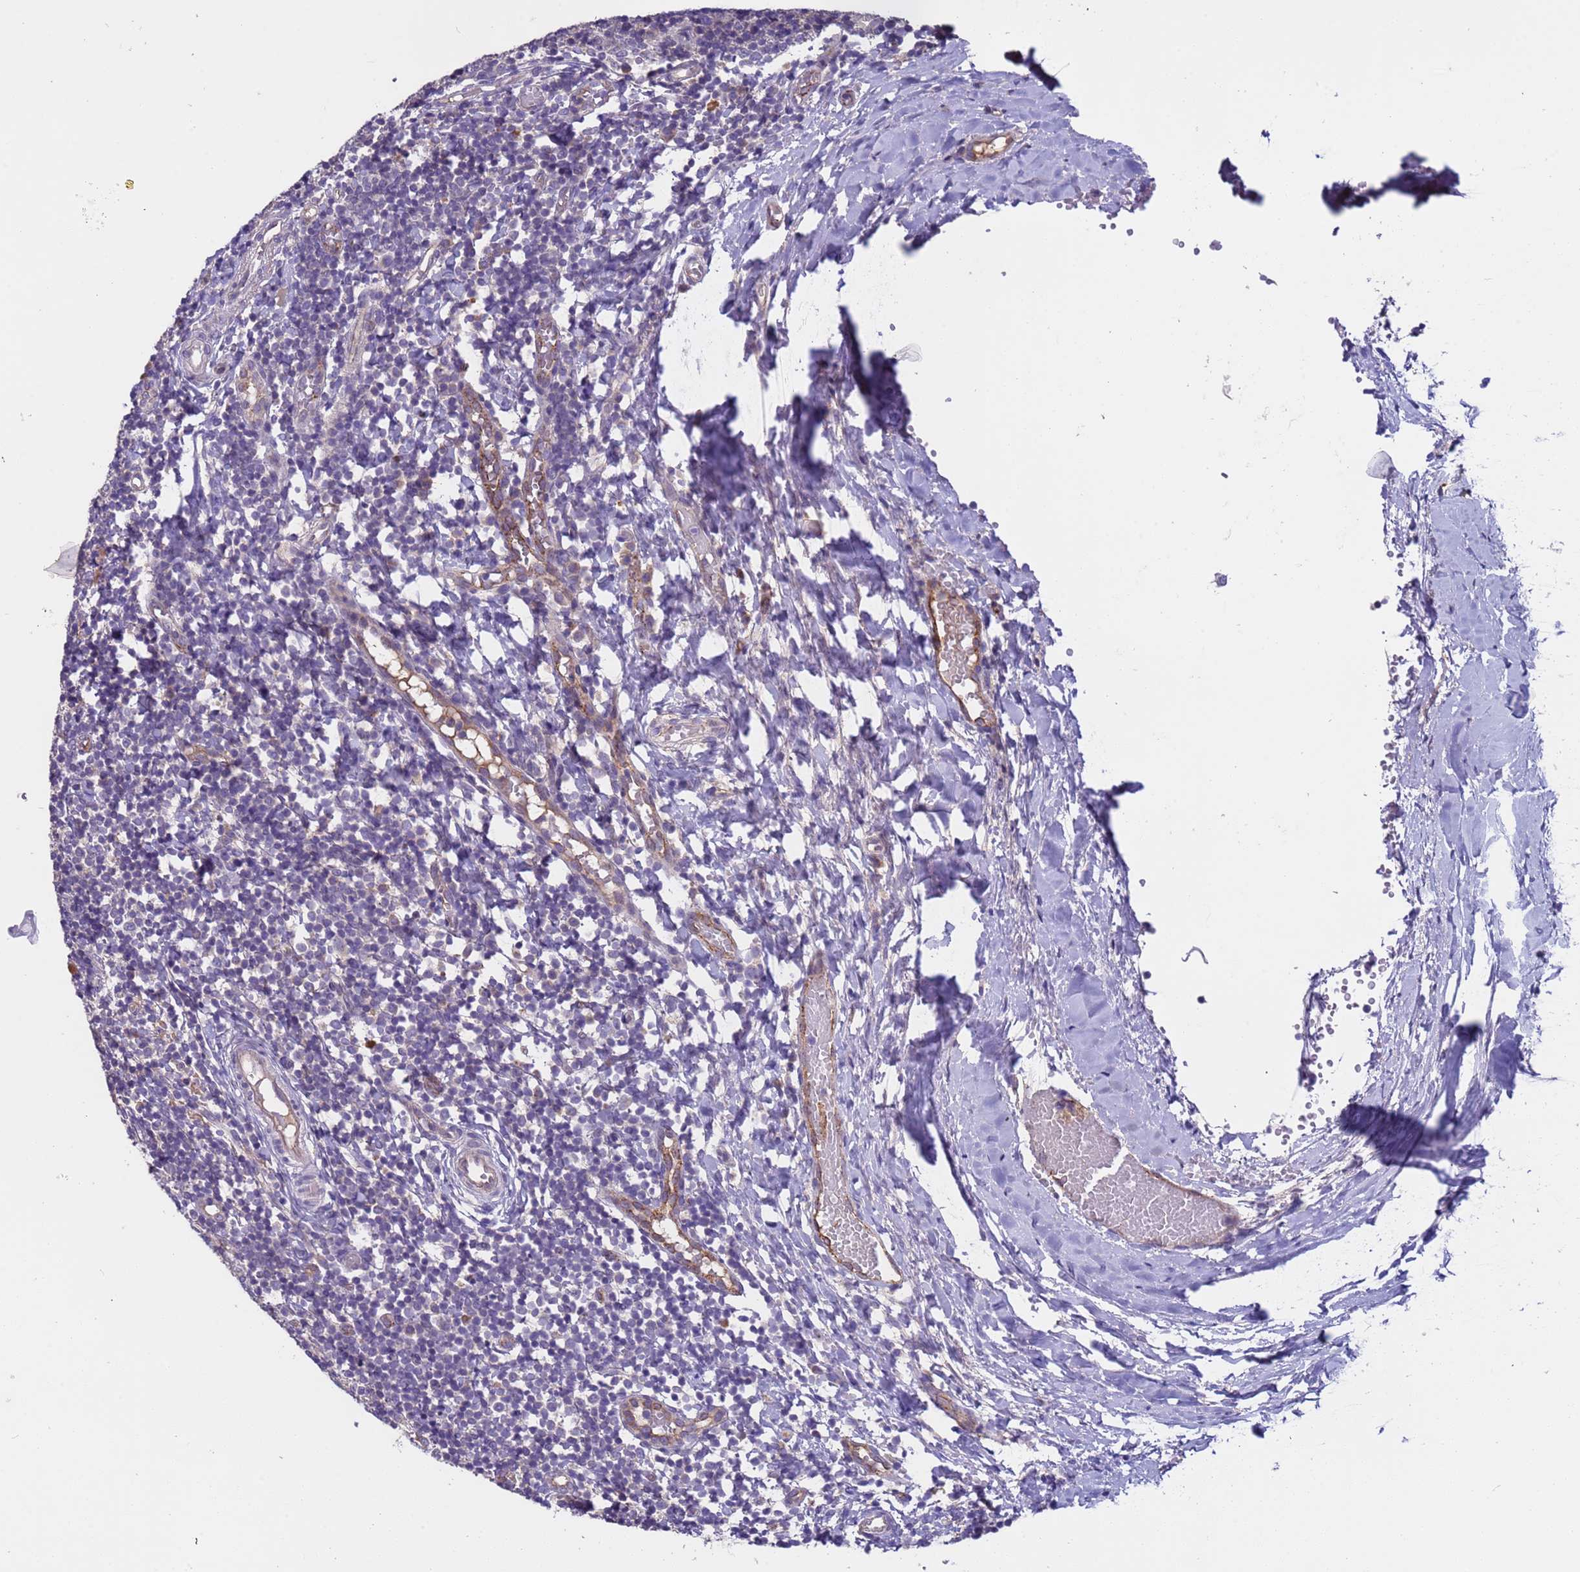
{"staining": {"intensity": "negative", "quantity": "none", "location": "none"}, "tissue": "tonsil", "cell_type": "Germinal center cells", "image_type": "normal", "snomed": [{"axis": "morphology", "description": "Normal tissue, NOS"}, {"axis": "topography", "description": "Tonsil"}], "caption": "Normal tonsil was stained to show a protein in brown. There is no significant expression in germinal center cells.", "gene": "ZNF248", "patient": {"sex": "female", "age": 19}}